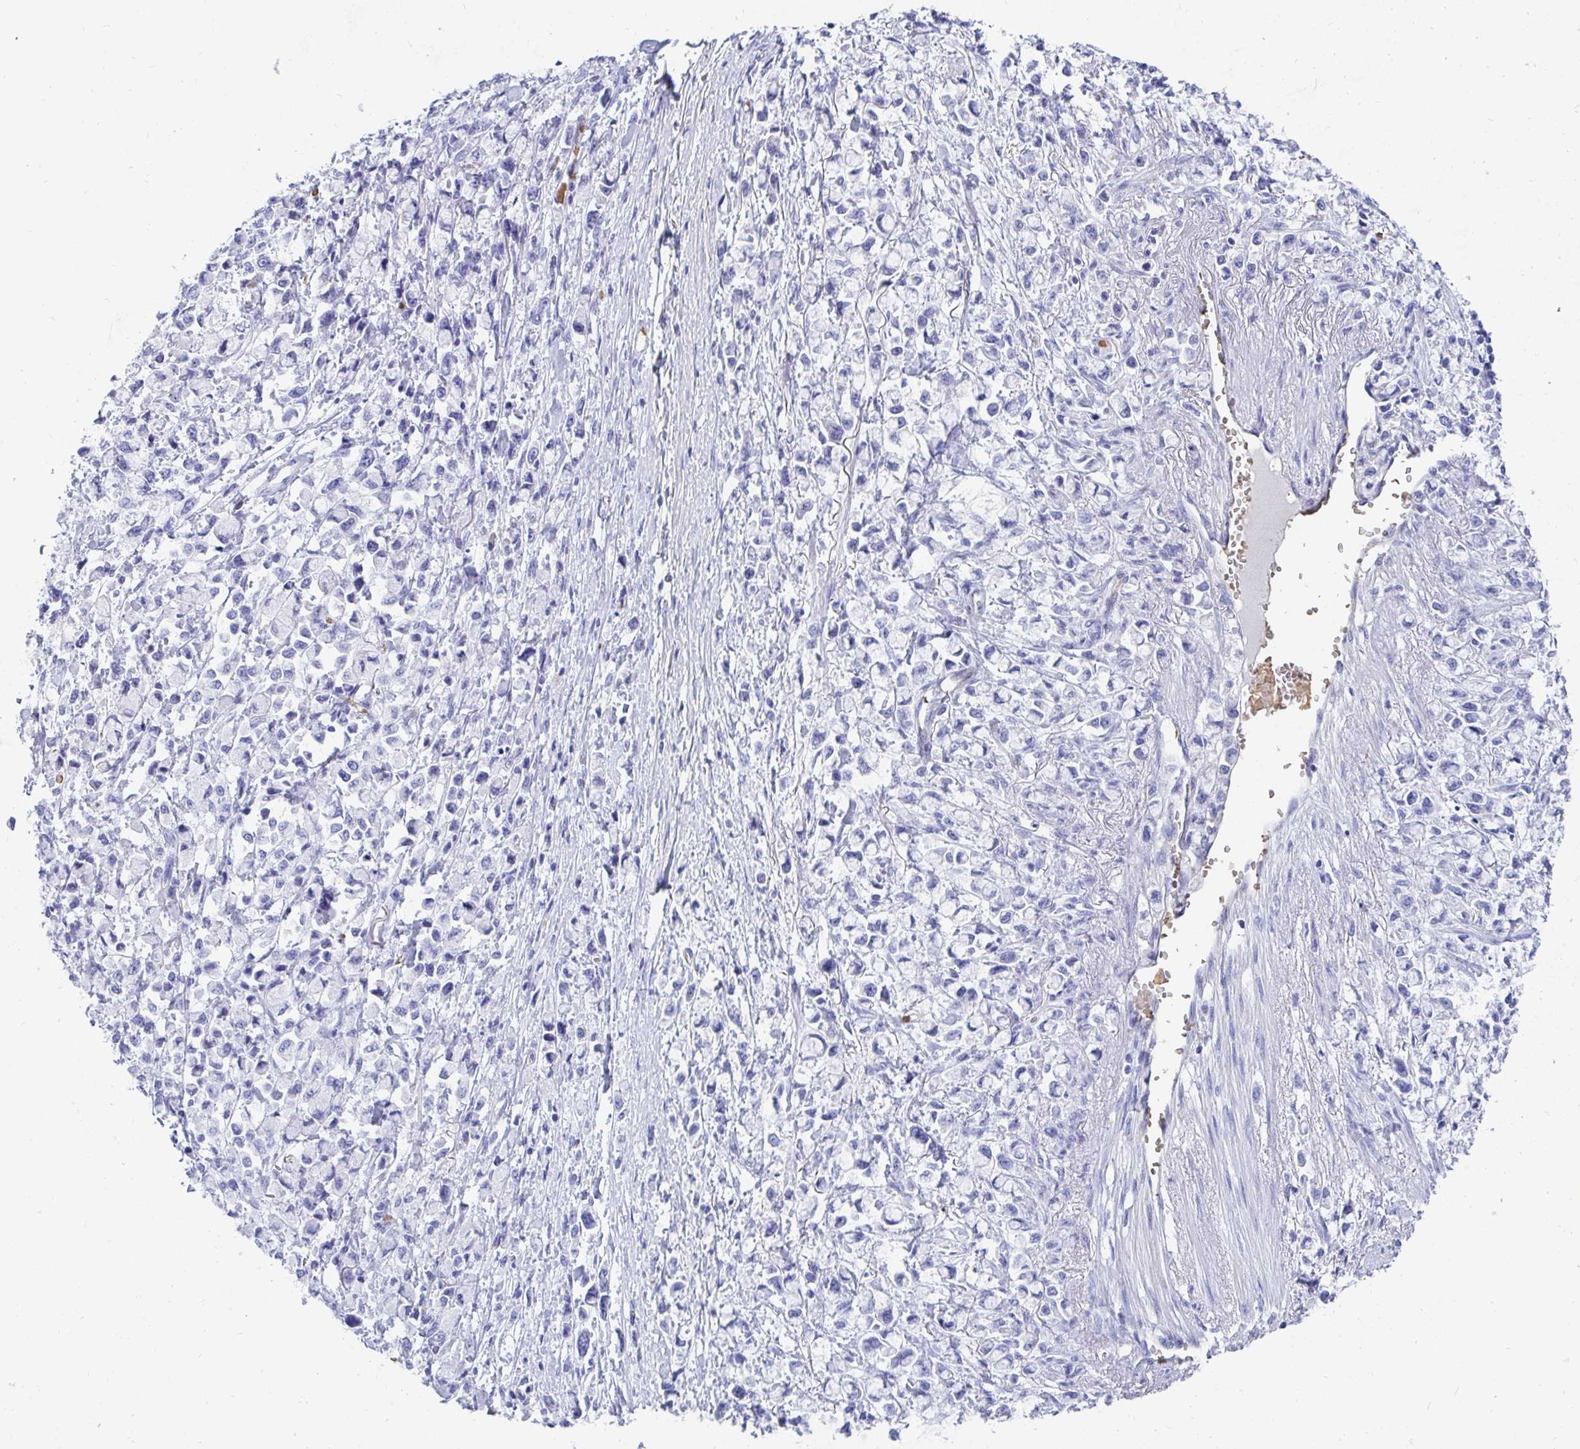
{"staining": {"intensity": "negative", "quantity": "none", "location": "none"}, "tissue": "stomach cancer", "cell_type": "Tumor cells", "image_type": "cancer", "snomed": [{"axis": "morphology", "description": "Adenocarcinoma, NOS"}, {"axis": "topography", "description": "Stomach"}], "caption": "High power microscopy histopathology image of an IHC image of stomach cancer, revealing no significant positivity in tumor cells. (DAB (3,3'-diaminobenzidine) IHC, high magnification).", "gene": "MROH2B", "patient": {"sex": "female", "age": 81}}